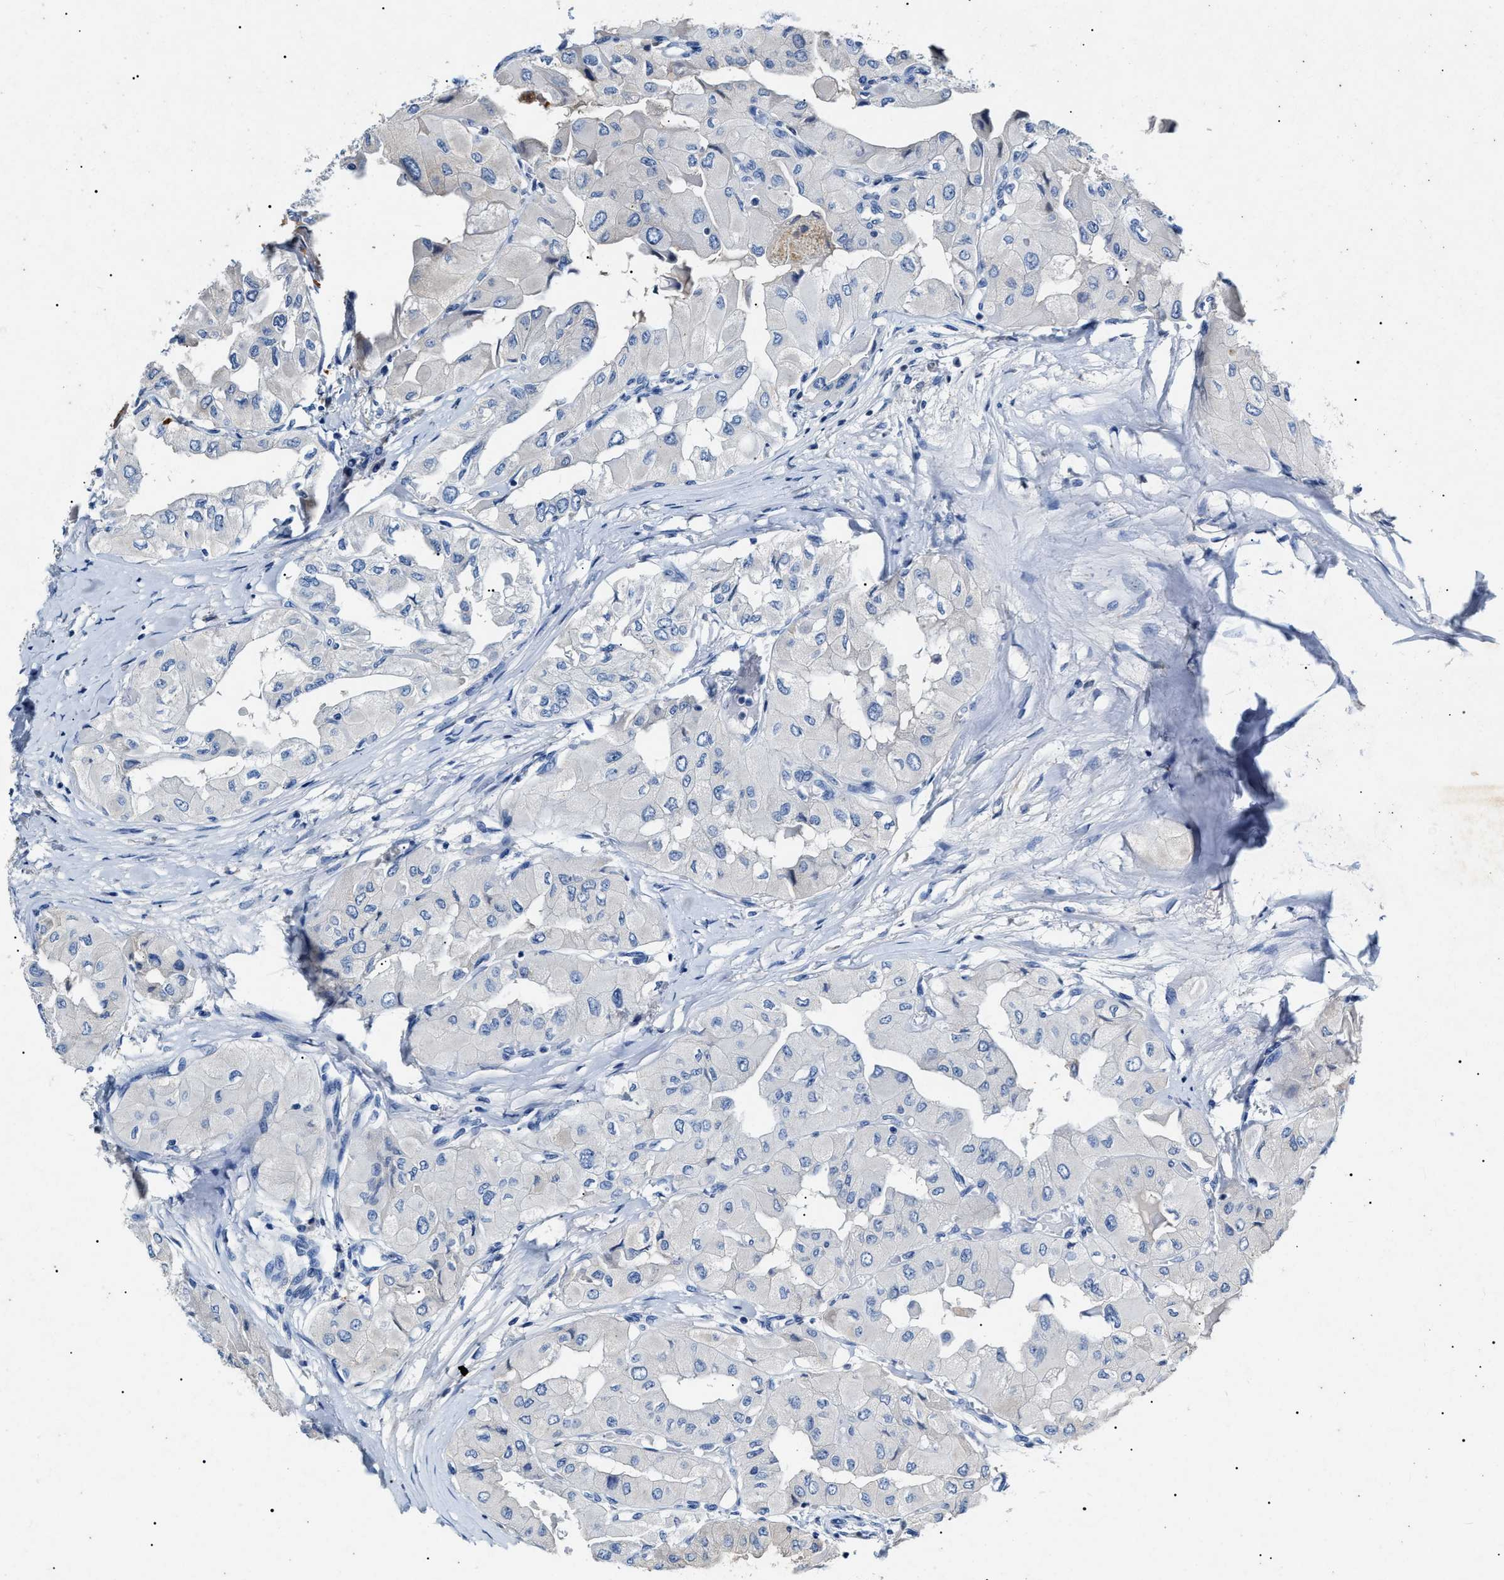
{"staining": {"intensity": "negative", "quantity": "none", "location": "none"}, "tissue": "thyroid cancer", "cell_type": "Tumor cells", "image_type": "cancer", "snomed": [{"axis": "morphology", "description": "Papillary adenocarcinoma, NOS"}, {"axis": "topography", "description": "Thyroid gland"}], "caption": "Immunohistochemical staining of papillary adenocarcinoma (thyroid) reveals no significant expression in tumor cells.", "gene": "LRRC8E", "patient": {"sex": "female", "age": 59}}